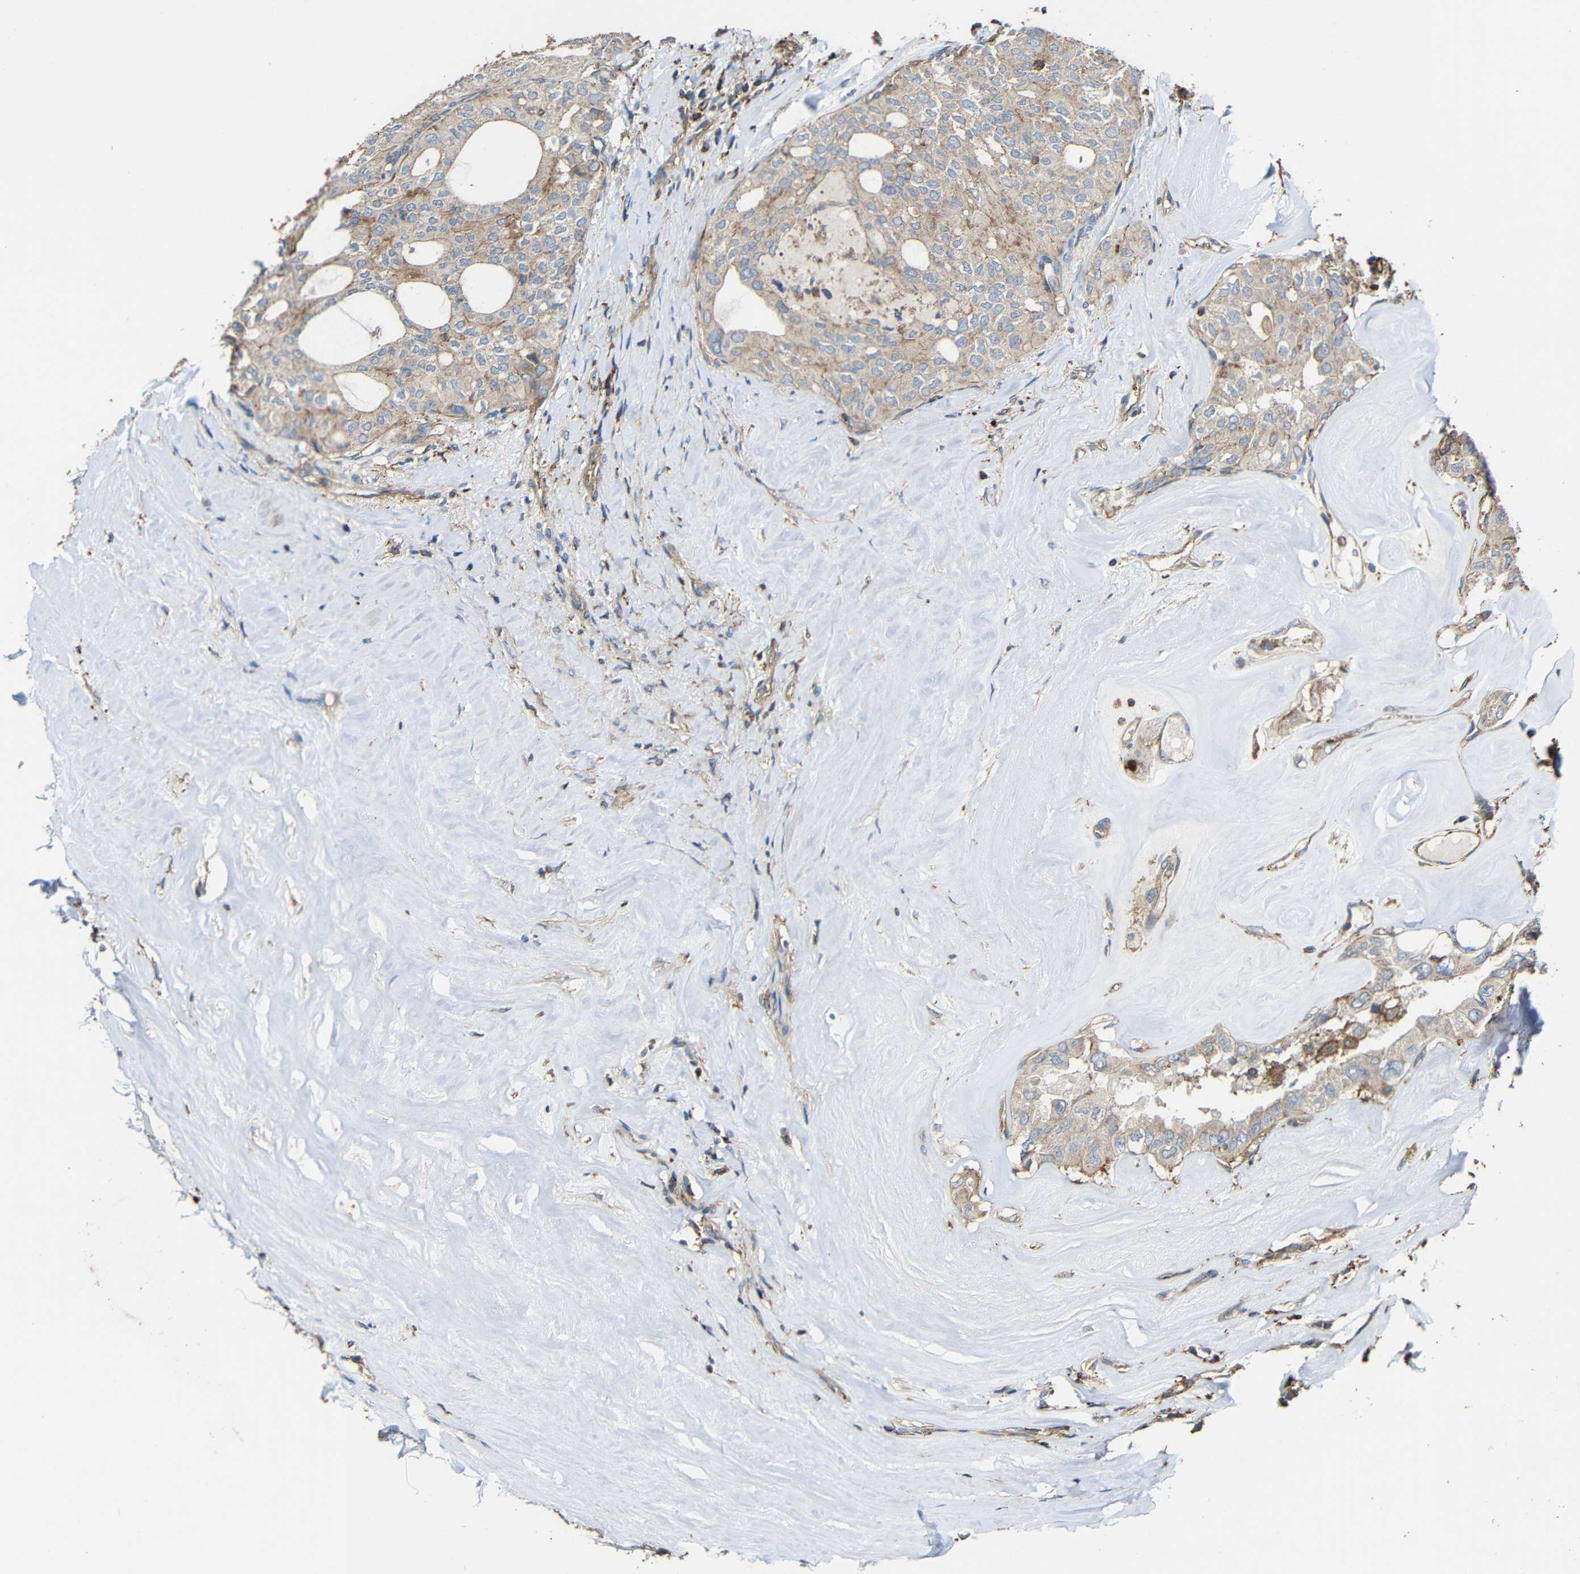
{"staining": {"intensity": "weak", "quantity": "<25%", "location": "cytoplasmic/membranous"}, "tissue": "thyroid cancer", "cell_type": "Tumor cells", "image_type": "cancer", "snomed": [{"axis": "morphology", "description": "Follicular adenoma carcinoma, NOS"}, {"axis": "topography", "description": "Thyroid gland"}], "caption": "This is an IHC micrograph of thyroid cancer (follicular adenoma carcinoma). There is no expression in tumor cells.", "gene": "RHOT2", "patient": {"sex": "male", "age": 75}}